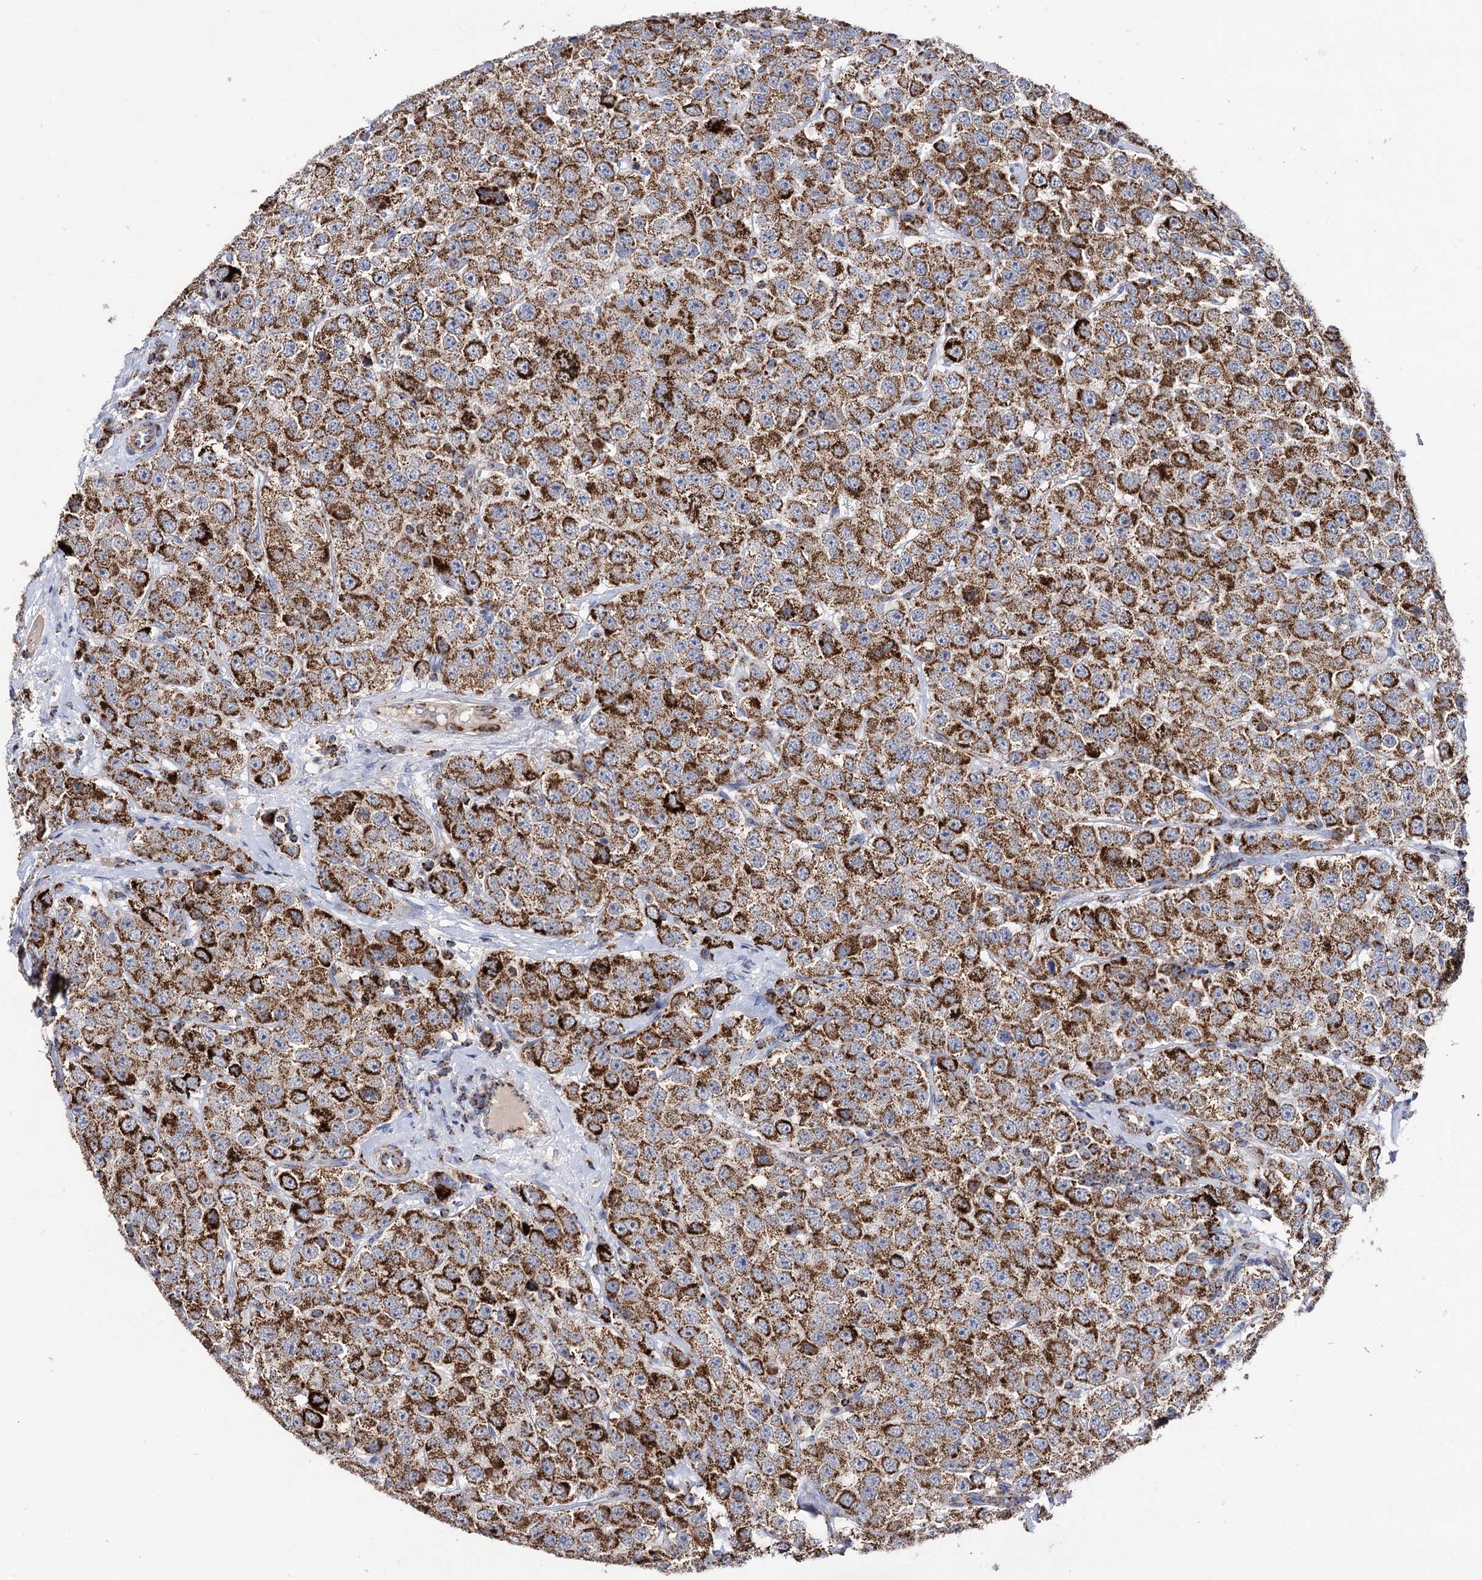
{"staining": {"intensity": "strong", "quantity": ">75%", "location": "cytoplasmic/membranous"}, "tissue": "testis cancer", "cell_type": "Tumor cells", "image_type": "cancer", "snomed": [{"axis": "morphology", "description": "Seminoma, NOS"}, {"axis": "topography", "description": "Testis"}], "caption": "Immunohistochemical staining of testis cancer demonstrates high levels of strong cytoplasmic/membranous expression in approximately >75% of tumor cells. (Stains: DAB in brown, nuclei in blue, Microscopy: brightfield microscopy at high magnification).", "gene": "ABHD10", "patient": {"sex": "male", "age": 28}}